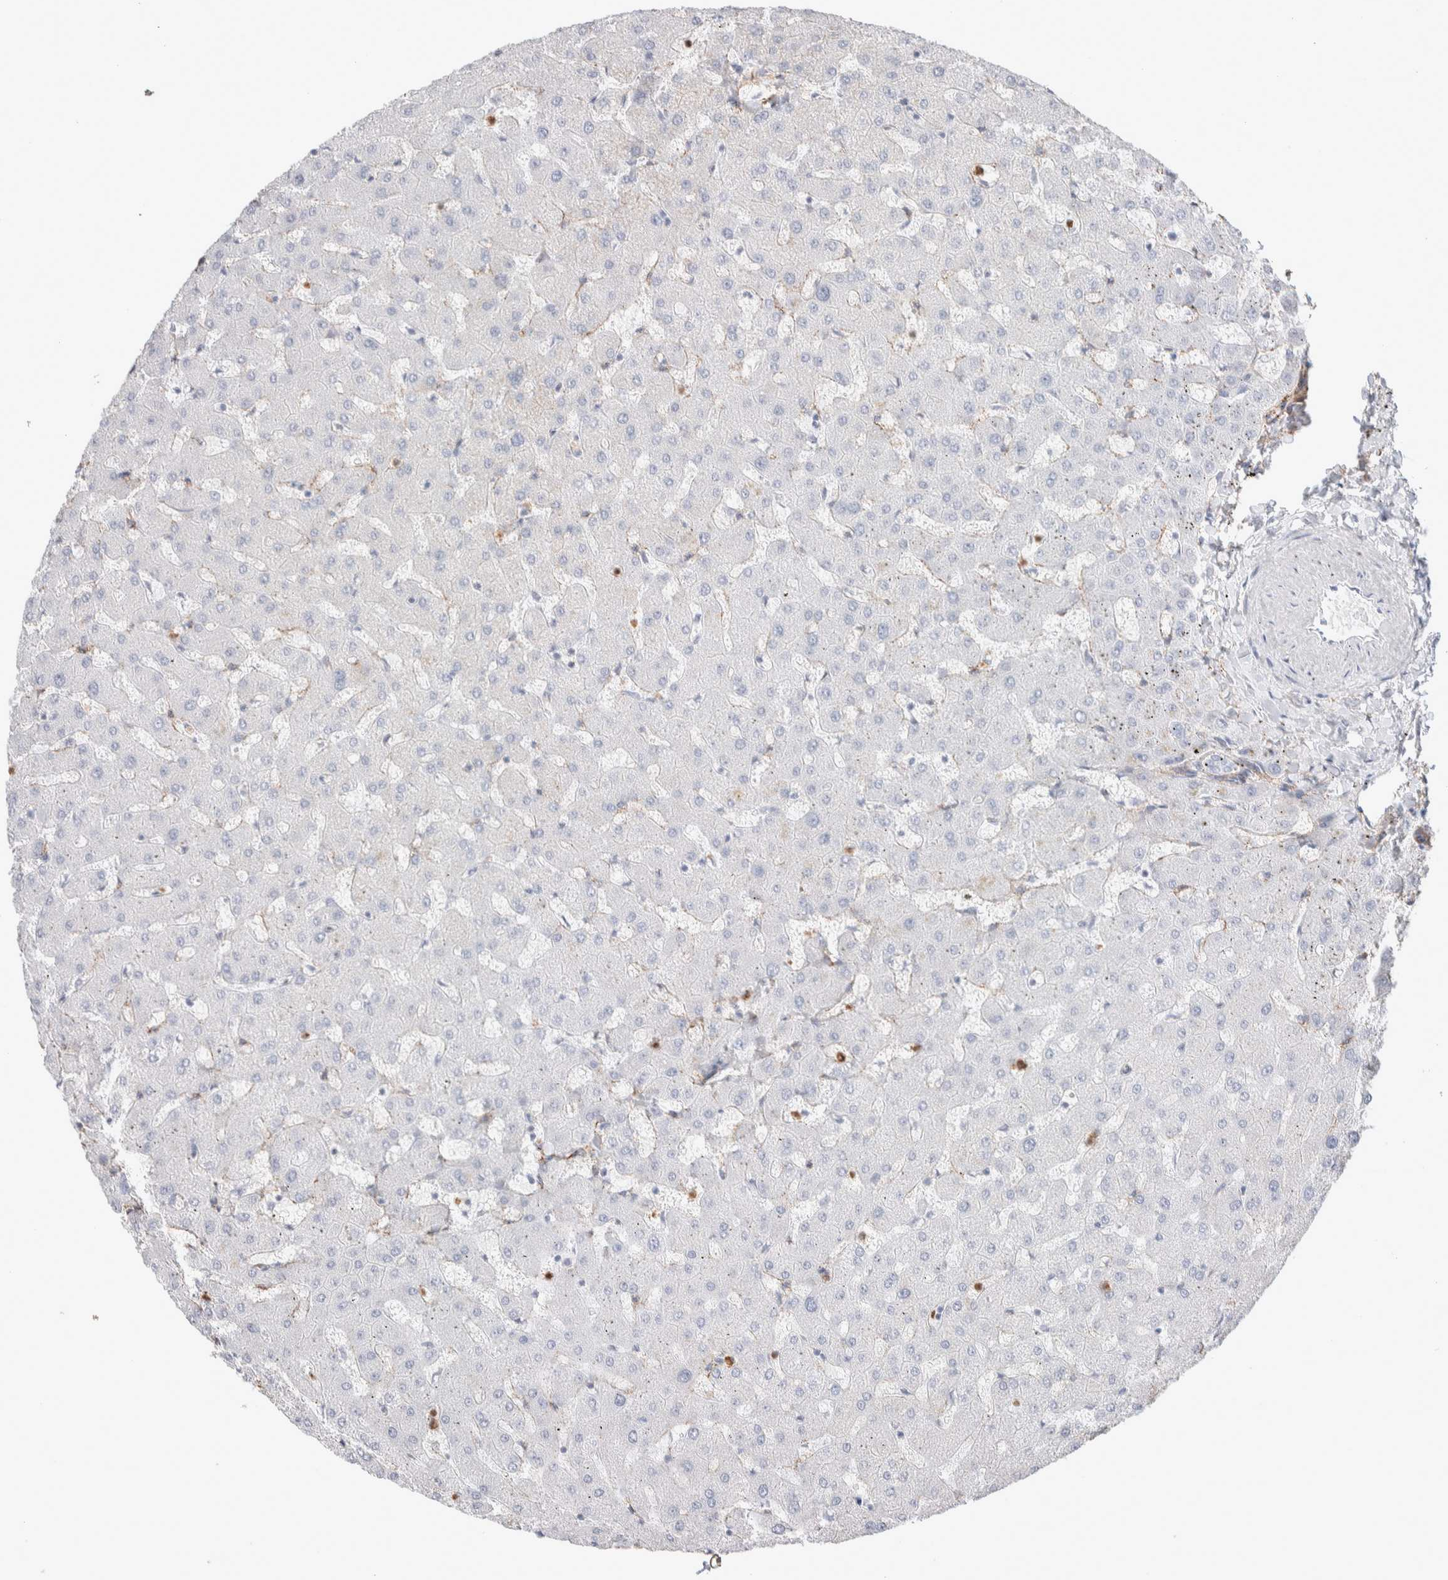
{"staining": {"intensity": "negative", "quantity": "none", "location": "none"}, "tissue": "liver", "cell_type": "Cholangiocytes", "image_type": "normal", "snomed": [{"axis": "morphology", "description": "Normal tissue, NOS"}, {"axis": "topography", "description": "Liver"}], "caption": "Immunohistochemical staining of unremarkable human liver shows no significant staining in cholangiocytes. The staining is performed using DAB (3,3'-diaminobenzidine) brown chromogen with nuclei counter-stained in using hematoxylin.", "gene": "SEPTIN4", "patient": {"sex": "female", "age": 63}}